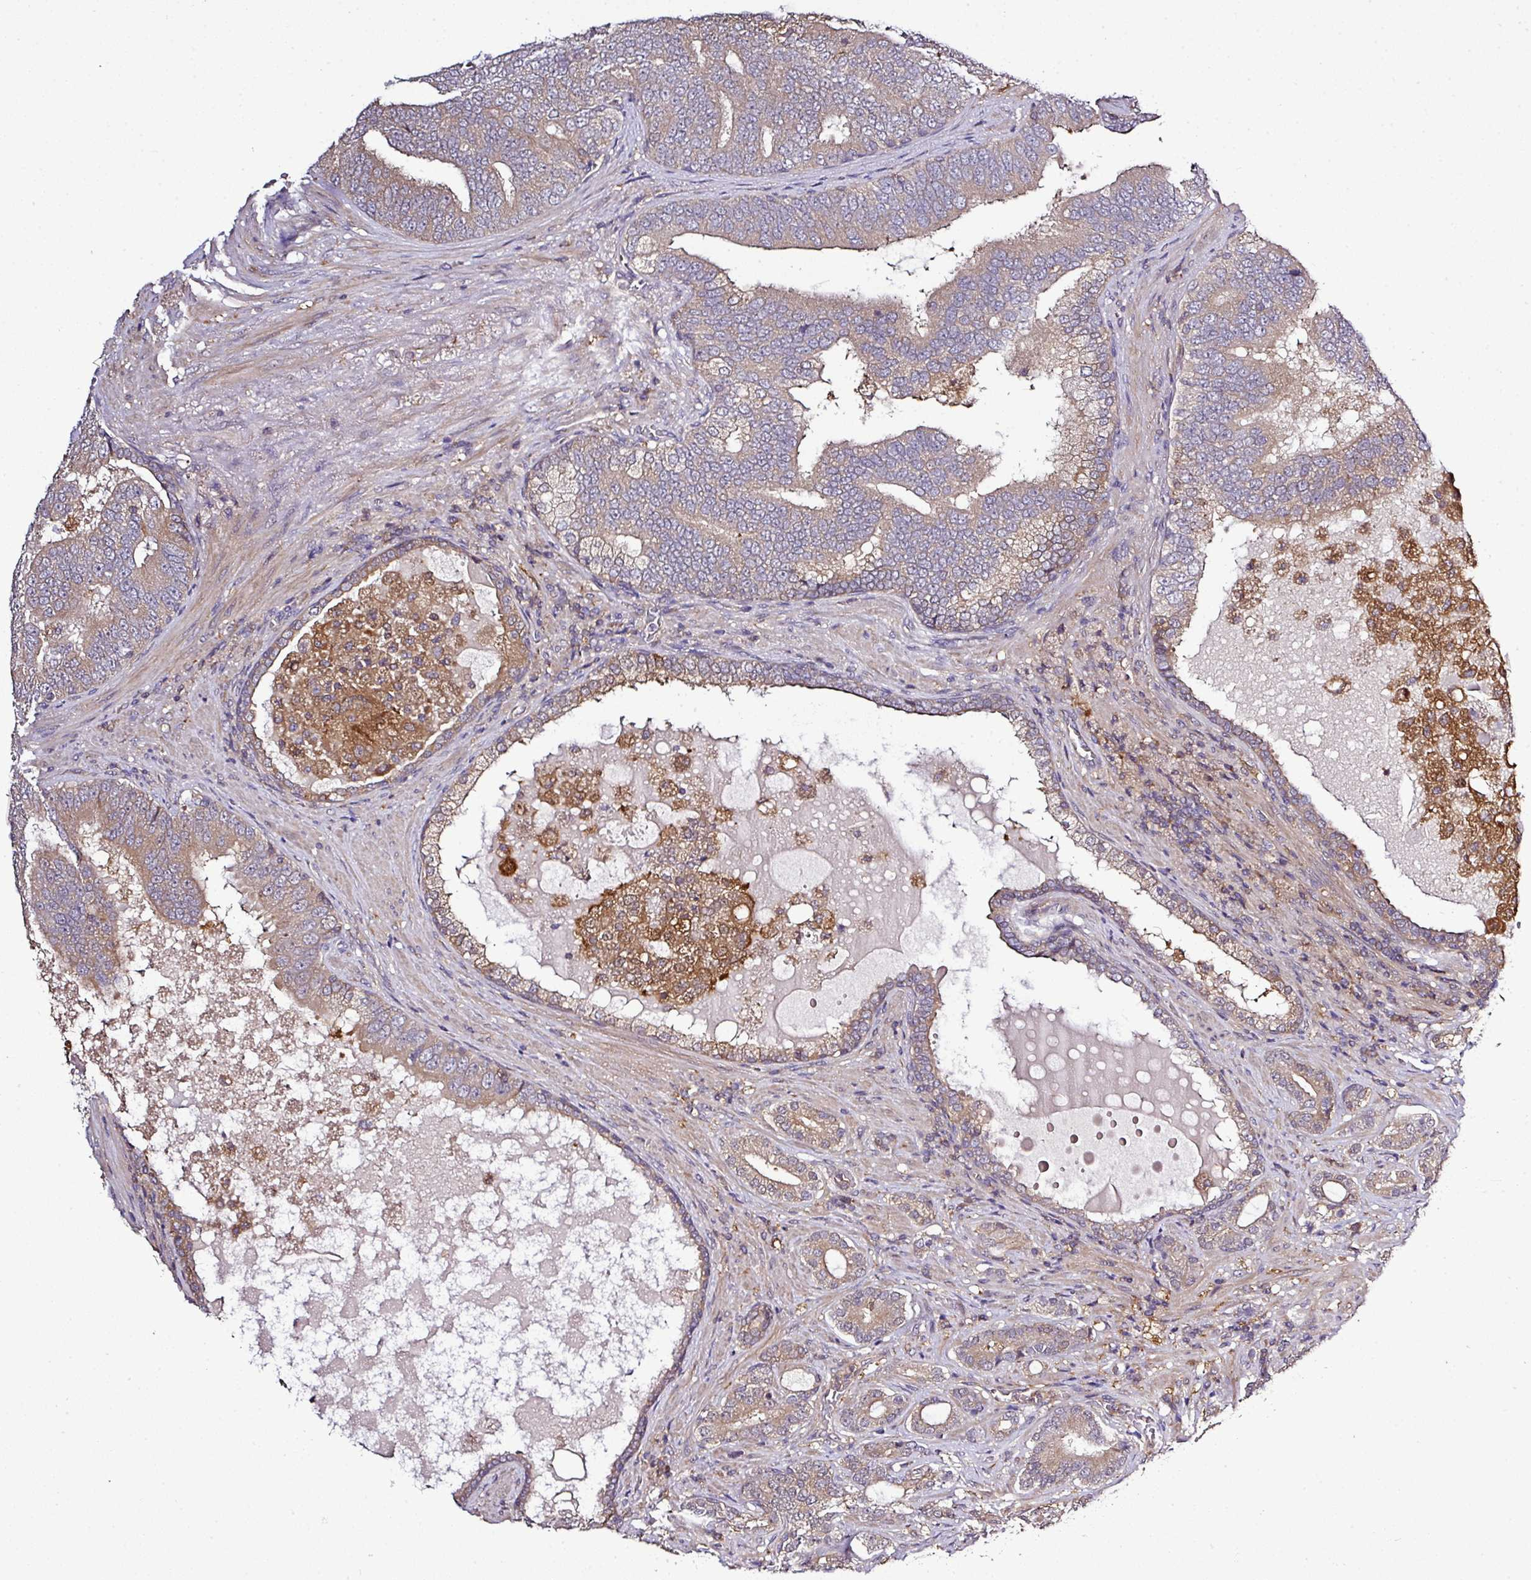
{"staining": {"intensity": "weak", "quantity": "25%-75%", "location": "cytoplasmic/membranous"}, "tissue": "prostate cancer", "cell_type": "Tumor cells", "image_type": "cancer", "snomed": [{"axis": "morphology", "description": "Adenocarcinoma, High grade"}, {"axis": "topography", "description": "Prostate"}], "caption": "Immunohistochemical staining of human prostate cancer (adenocarcinoma (high-grade)) displays low levels of weak cytoplasmic/membranous positivity in about 25%-75% of tumor cells.", "gene": "TMEM107", "patient": {"sex": "male", "age": 55}}